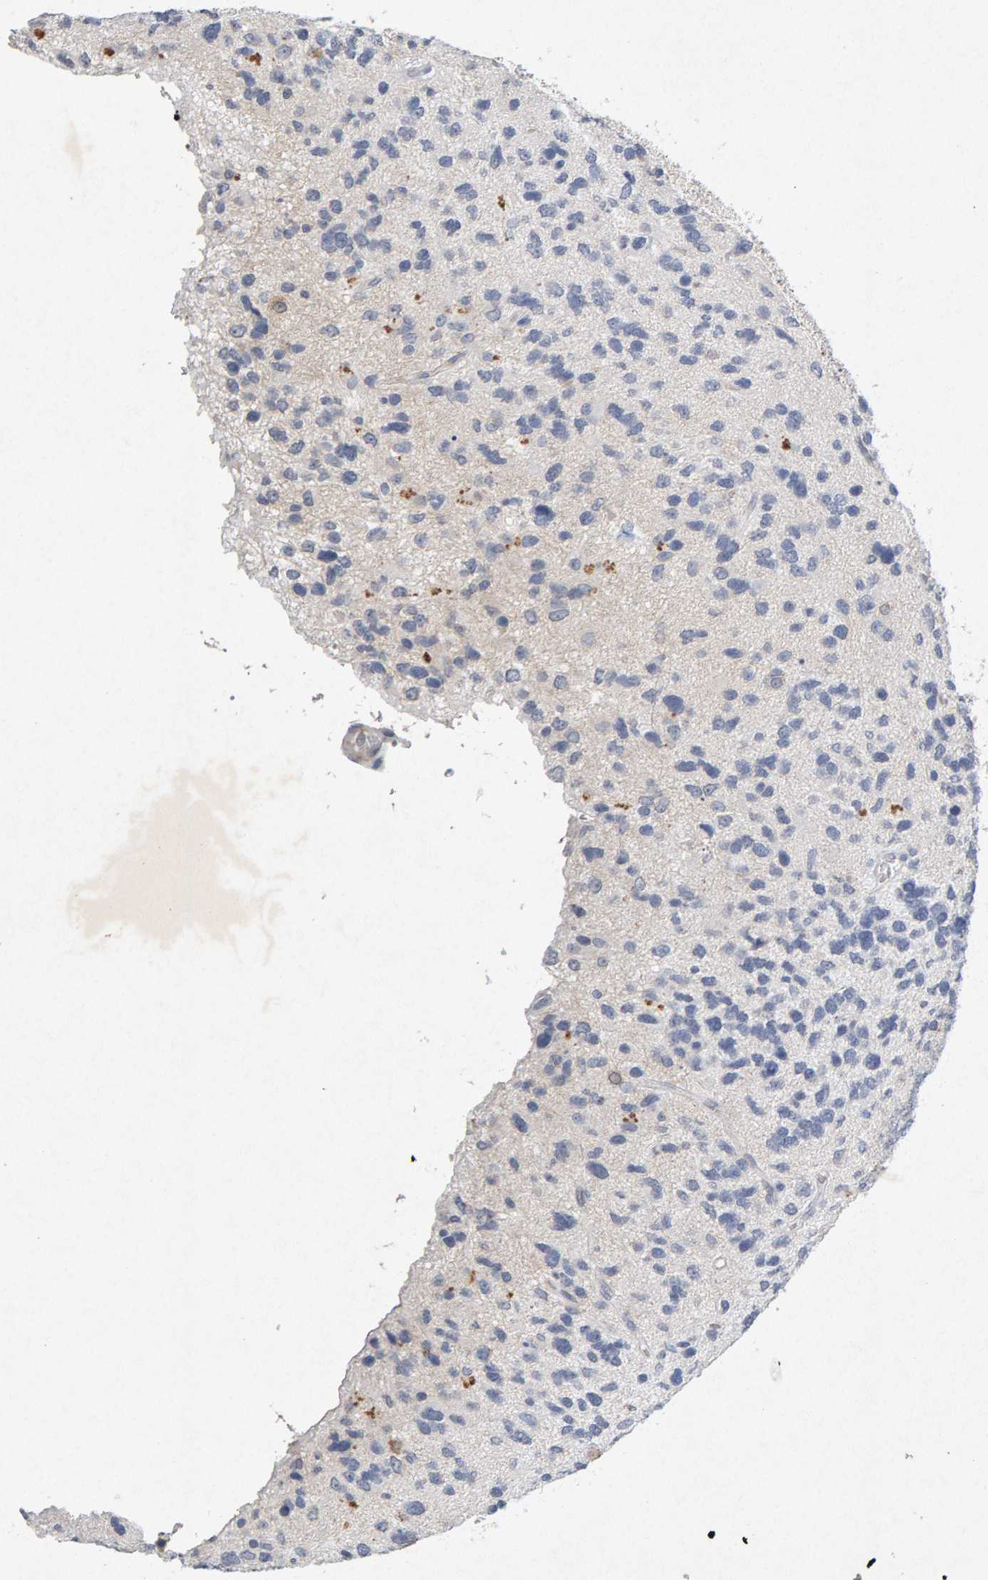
{"staining": {"intensity": "negative", "quantity": "none", "location": "none"}, "tissue": "glioma", "cell_type": "Tumor cells", "image_type": "cancer", "snomed": [{"axis": "morphology", "description": "Glioma, malignant, High grade"}, {"axis": "topography", "description": "Brain"}], "caption": "This is a photomicrograph of IHC staining of malignant high-grade glioma, which shows no positivity in tumor cells. (DAB immunohistochemistry with hematoxylin counter stain).", "gene": "PTPRM", "patient": {"sex": "female", "age": 58}}